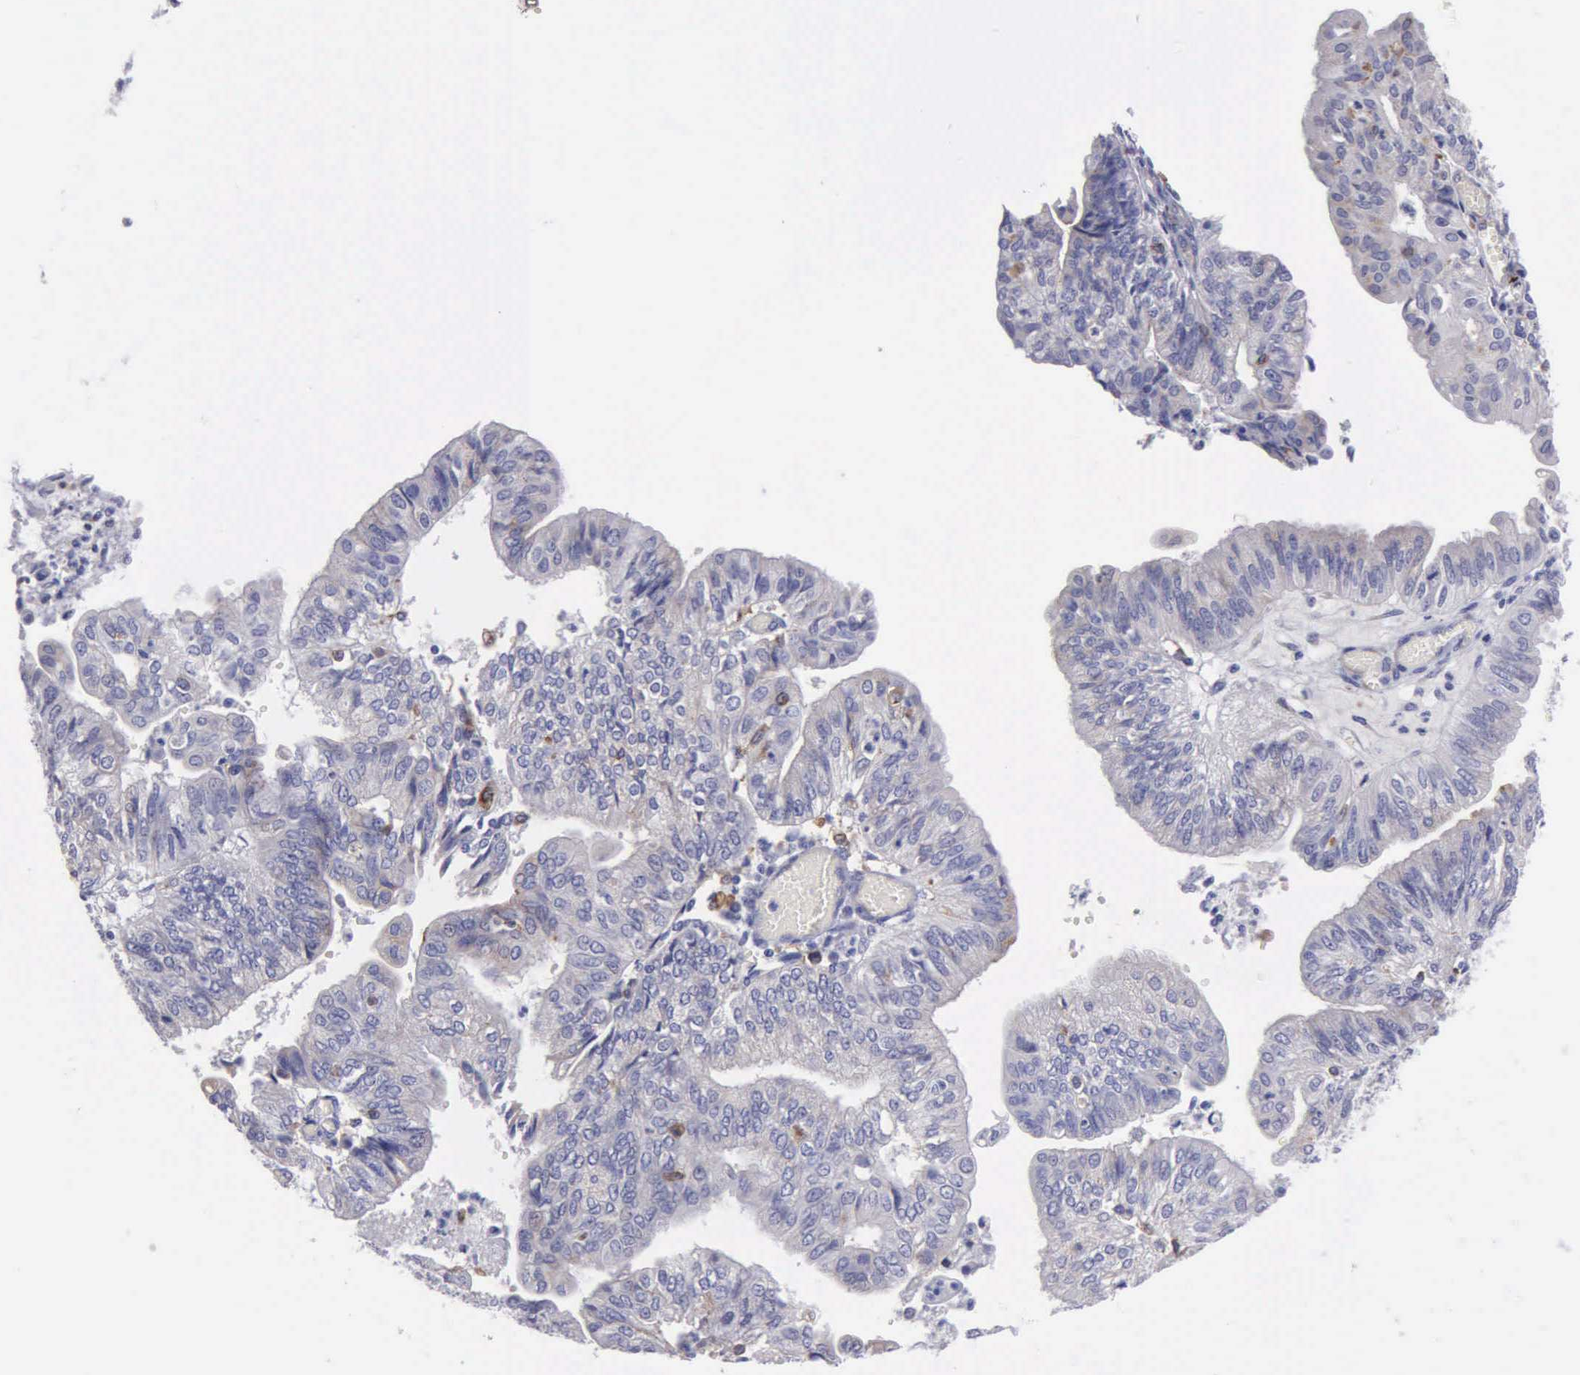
{"staining": {"intensity": "negative", "quantity": "none", "location": "none"}, "tissue": "endometrial cancer", "cell_type": "Tumor cells", "image_type": "cancer", "snomed": [{"axis": "morphology", "description": "Adenocarcinoma, NOS"}, {"axis": "topography", "description": "Endometrium"}], "caption": "The image reveals no significant staining in tumor cells of endometrial adenocarcinoma. (DAB (3,3'-diaminobenzidine) immunohistochemistry visualized using brightfield microscopy, high magnification).", "gene": "TYRP1", "patient": {"sex": "female", "age": 59}}